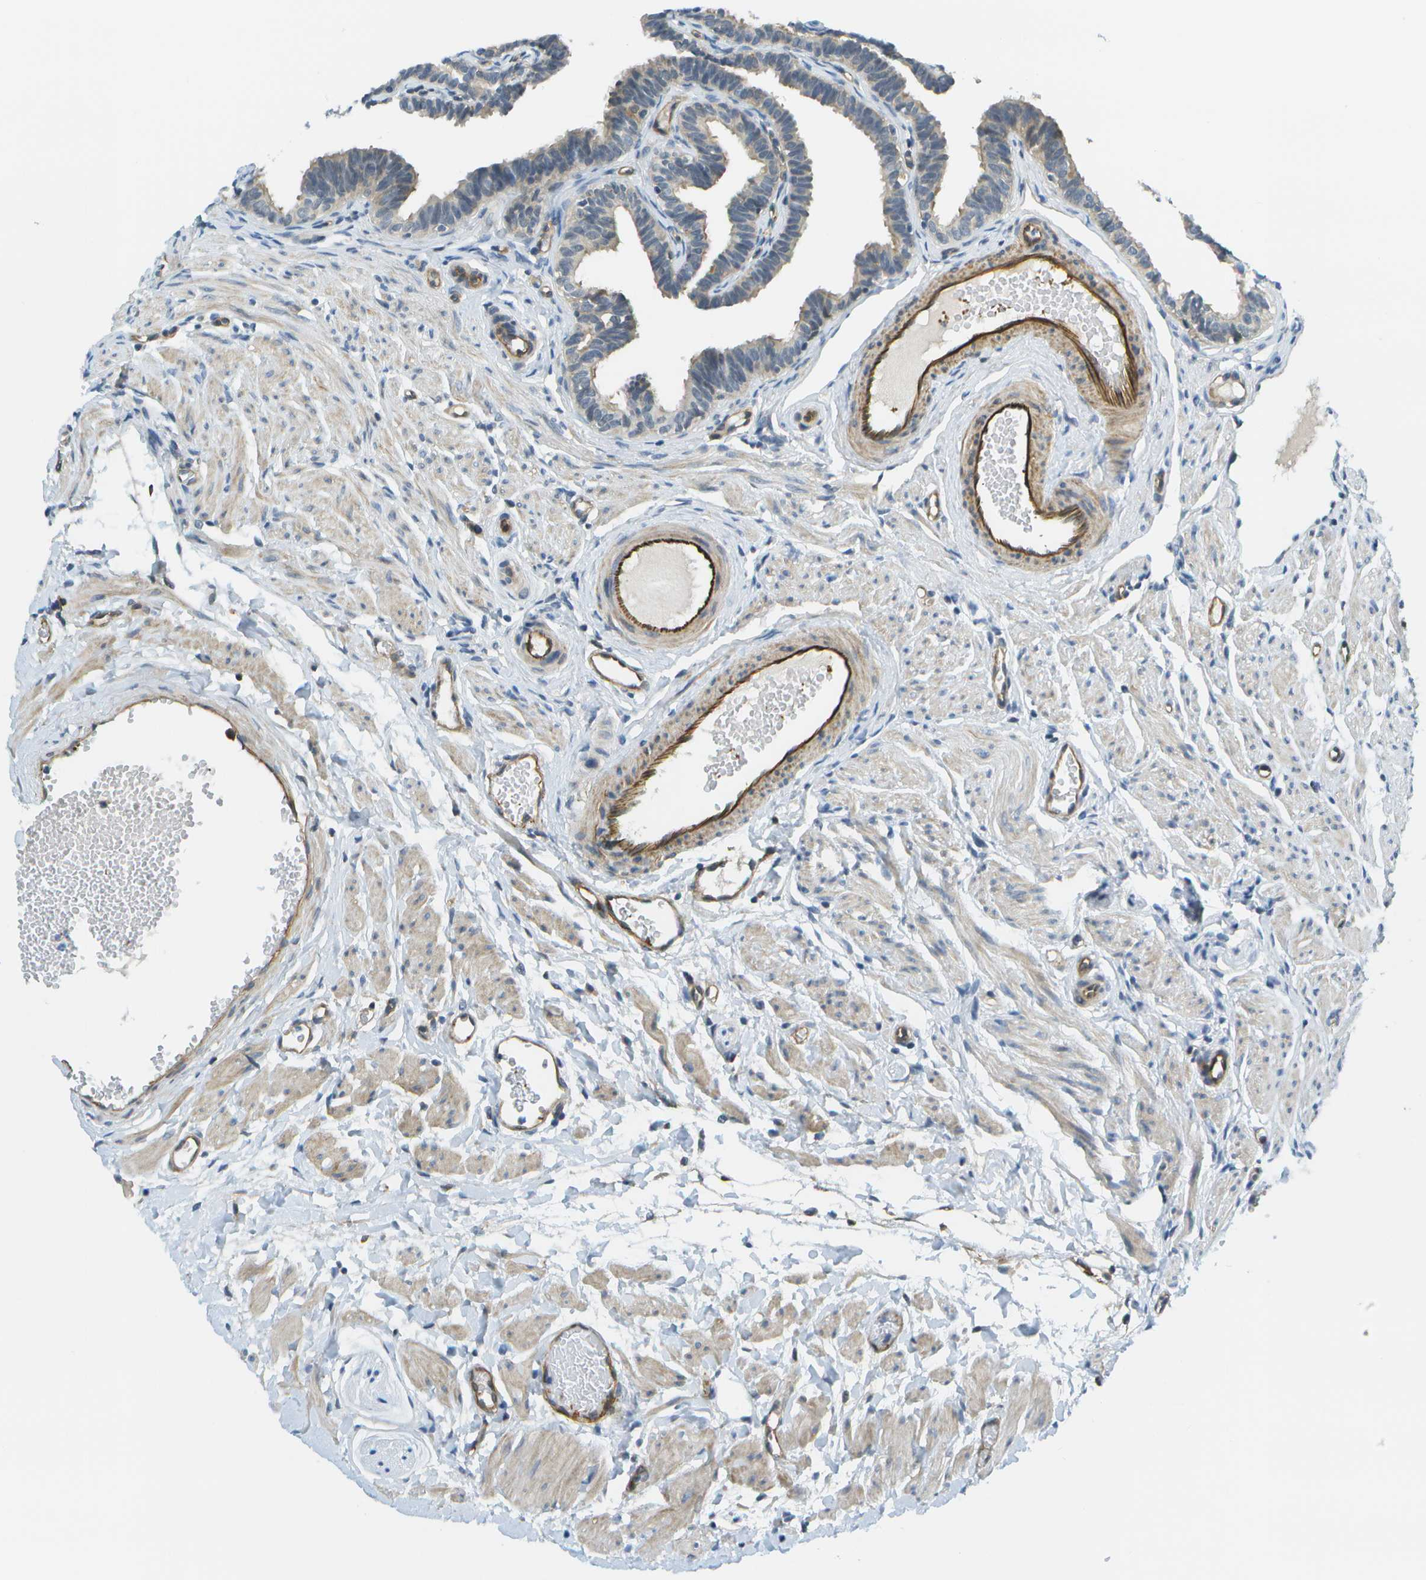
{"staining": {"intensity": "weak", "quantity": "25%-75%", "location": "cytoplasmic/membranous"}, "tissue": "fallopian tube", "cell_type": "Glandular cells", "image_type": "normal", "snomed": [{"axis": "morphology", "description": "Normal tissue, NOS"}, {"axis": "topography", "description": "Fallopian tube"}, {"axis": "topography", "description": "Ovary"}], "caption": "Protein staining by immunohistochemistry demonstrates weak cytoplasmic/membranous positivity in about 25%-75% of glandular cells in normal fallopian tube.", "gene": "KIAA0040", "patient": {"sex": "female", "age": 23}}